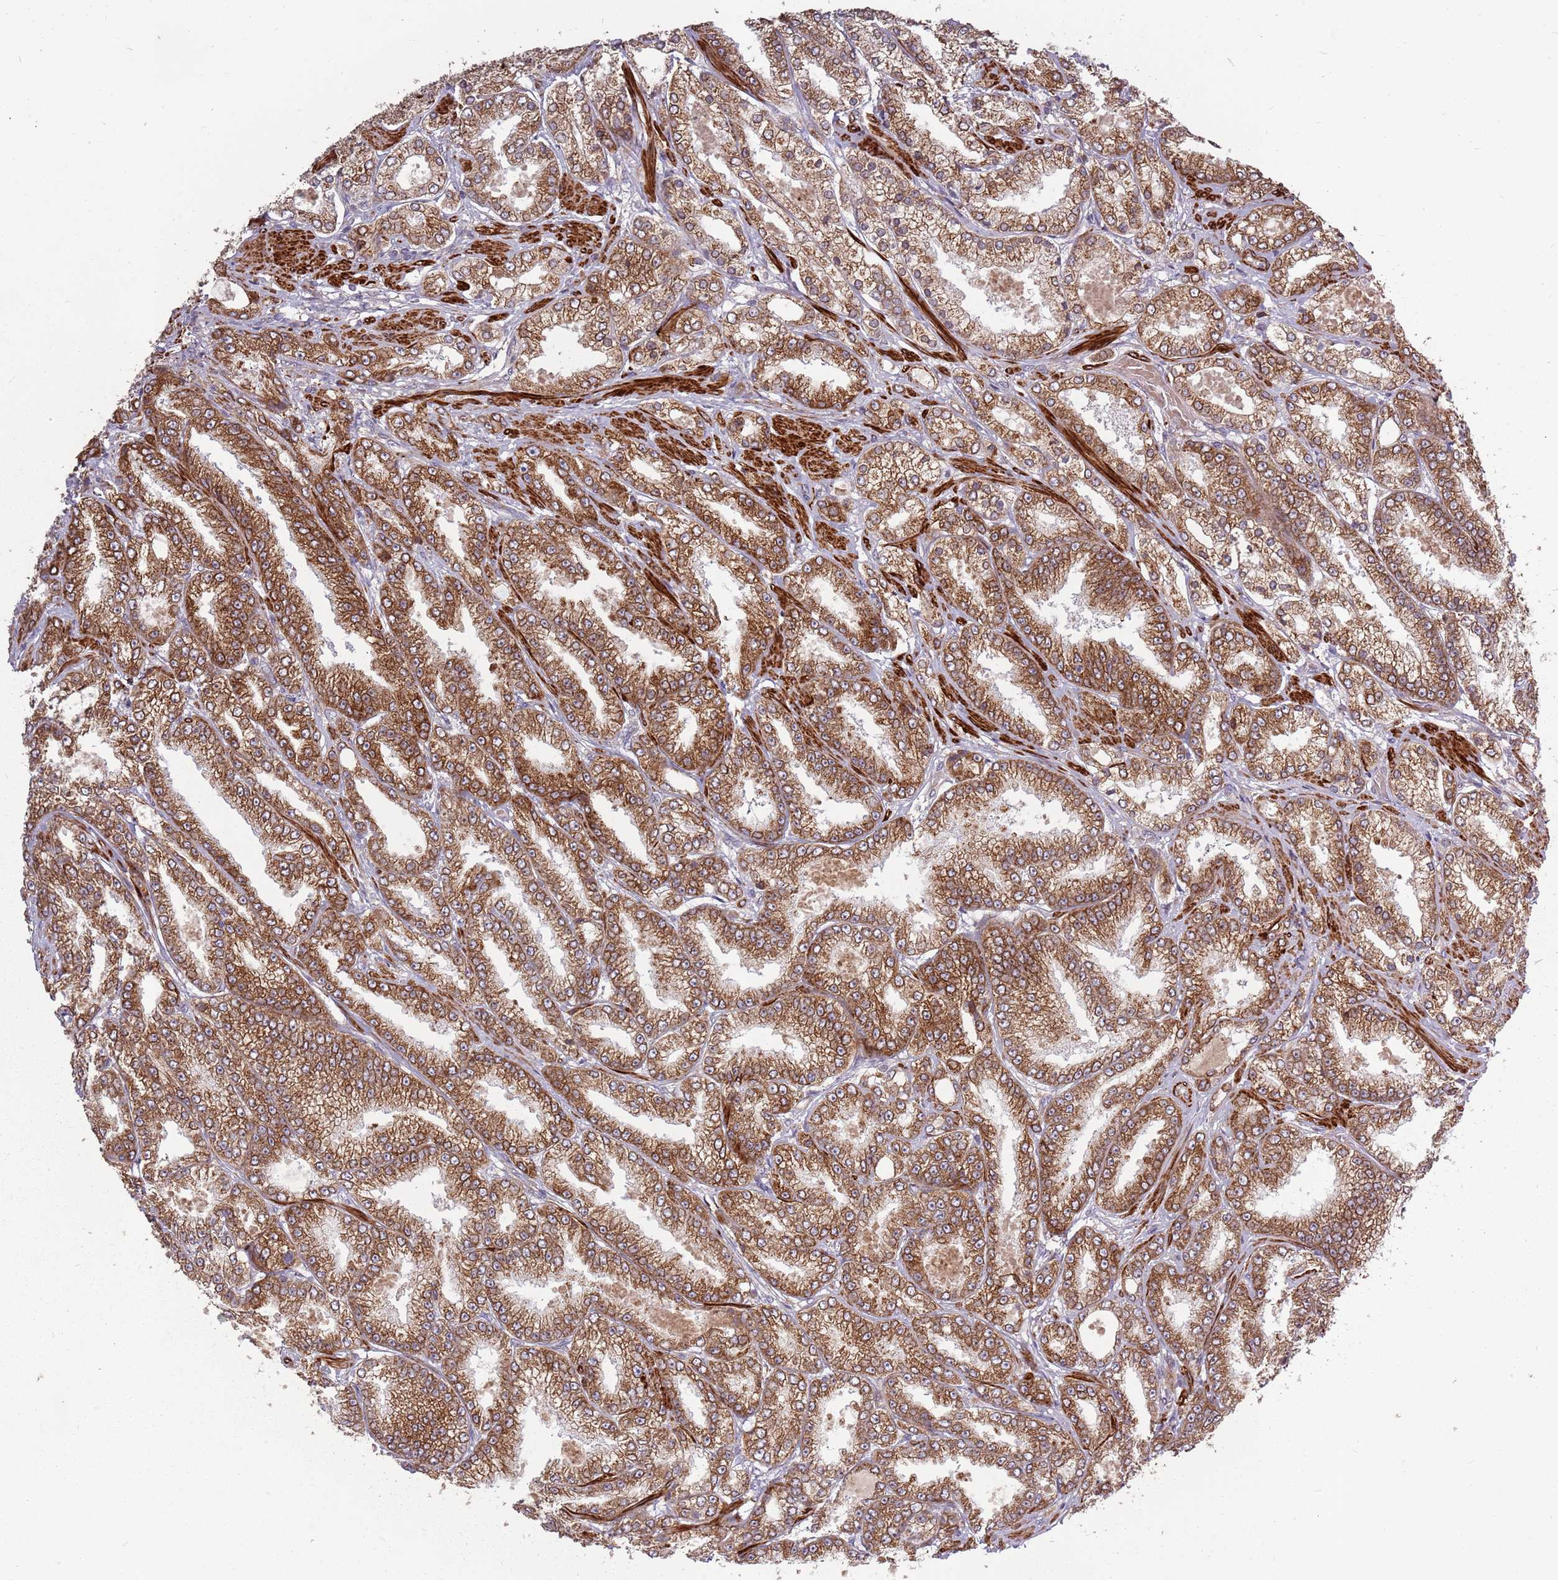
{"staining": {"intensity": "moderate", "quantity": ">75%", "location": "cytoplasmic/membranous"}, "tissue": "prostate cancer", "cell_type": "Tumor cells", "image_type": "cancer", "snomed": [{"axis": "morphology", "description": "Adenocarcinoma, High grade"}, {"axis": "topography", "description": "Prostate"}], "caption": "Immunohistochemistry of high-grade adenocarcinoma (prostate) exhibits medium levels of moderate cytoplasmic/membranous expression in approximately >75% of tumor cells.", "gene": "PLD6", "patient": {"sex": "male", "age": 68}}